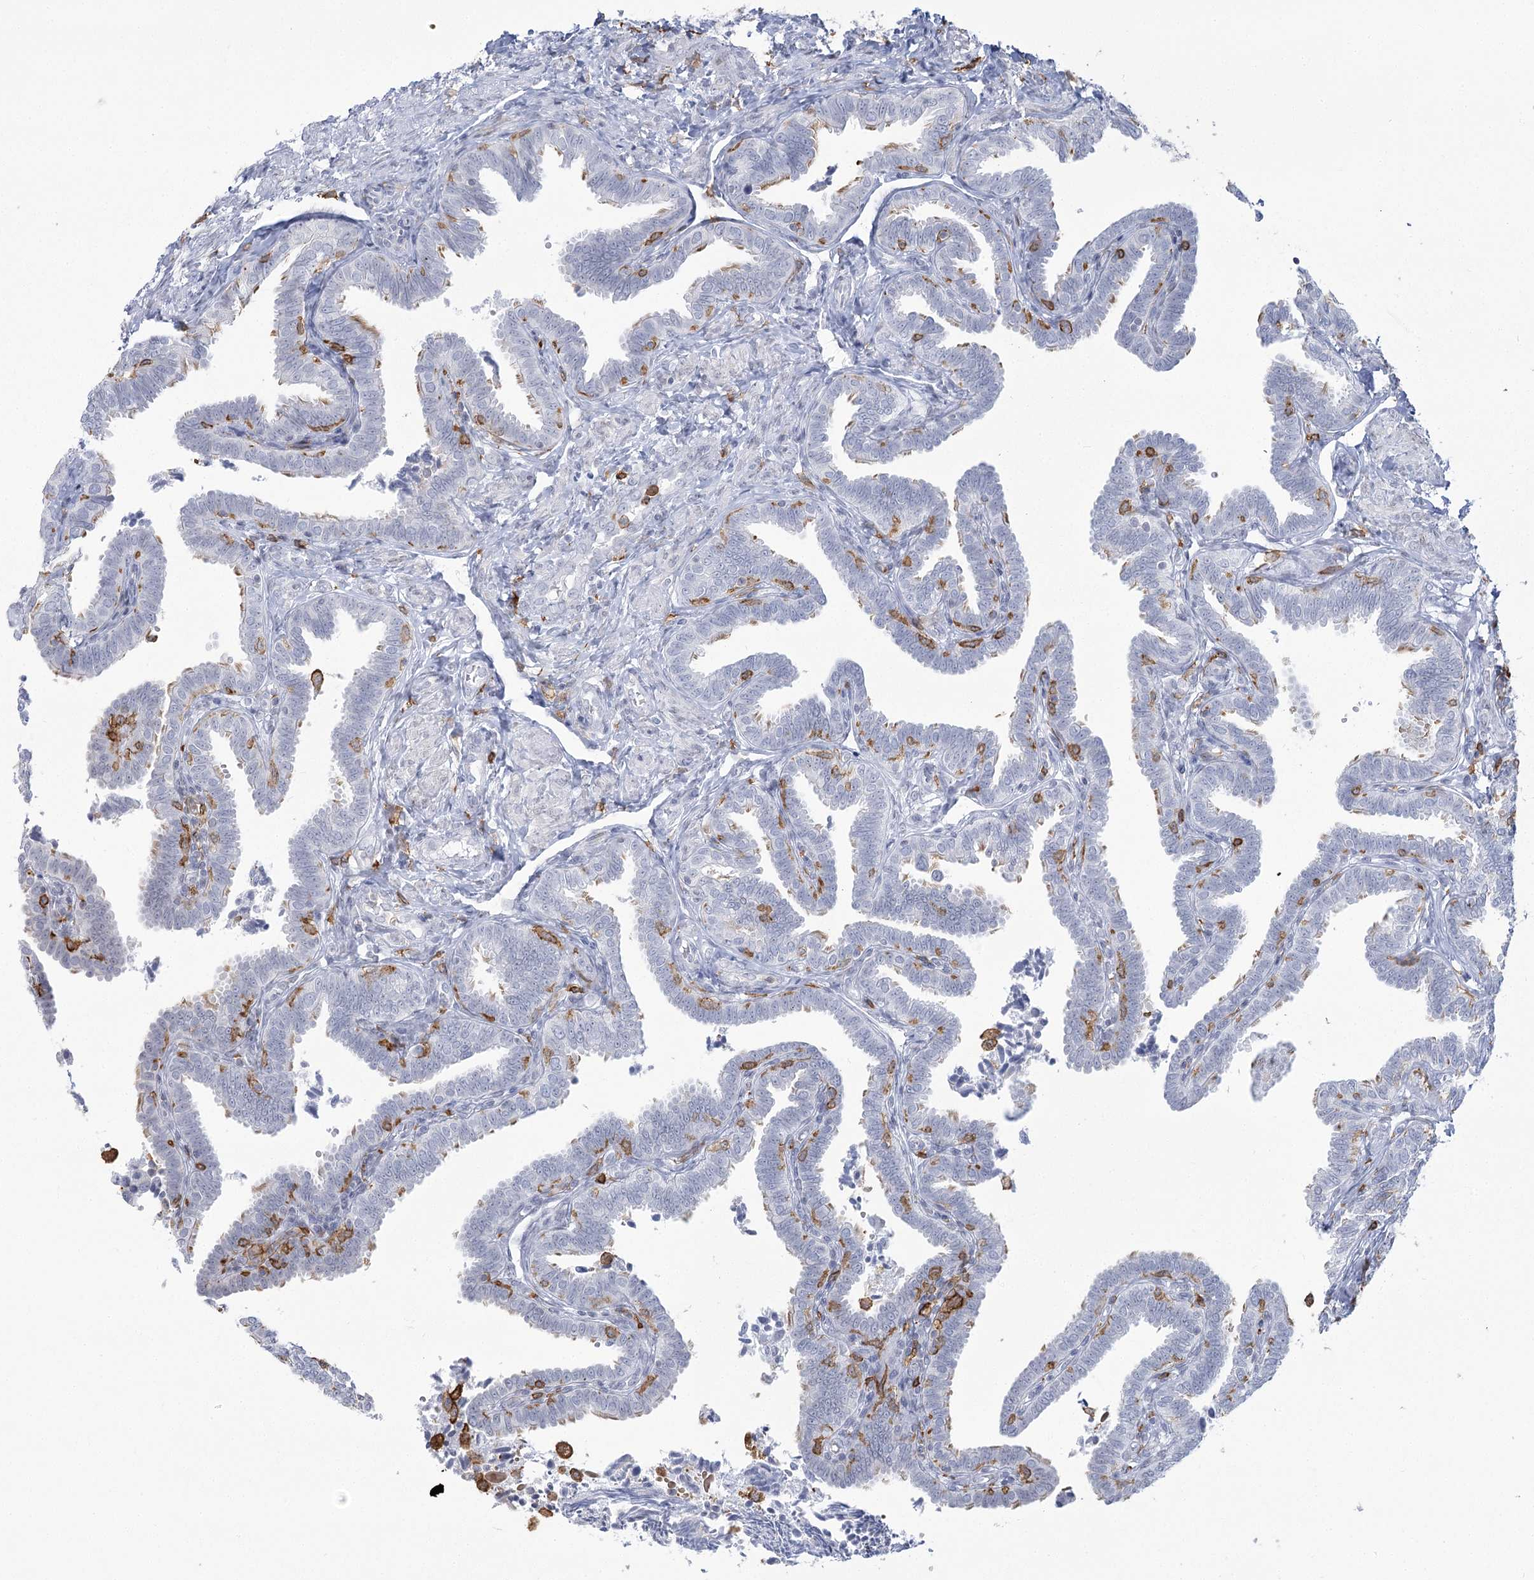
{"staining": {"intensity": "moderate", "quantity": "<25%", "location": "cytoplasmic/membranous"}, "tissue": "fallopian tube", "cell_type": "Glandular cells", "image_type": "normal", "snomed": [{"axis": "morphology", "description": "Normal tissue, NOS"}, {"axis": "topography", "description": "Fallopian tube"}], "caption": "Glandular cells demonstrate moderate cytoplasmic/membranous staining in approximately <25% of cells in benign fallopian tube.", "gene": "C11orf1", "patient": {"sex": "female", "age": 39}}